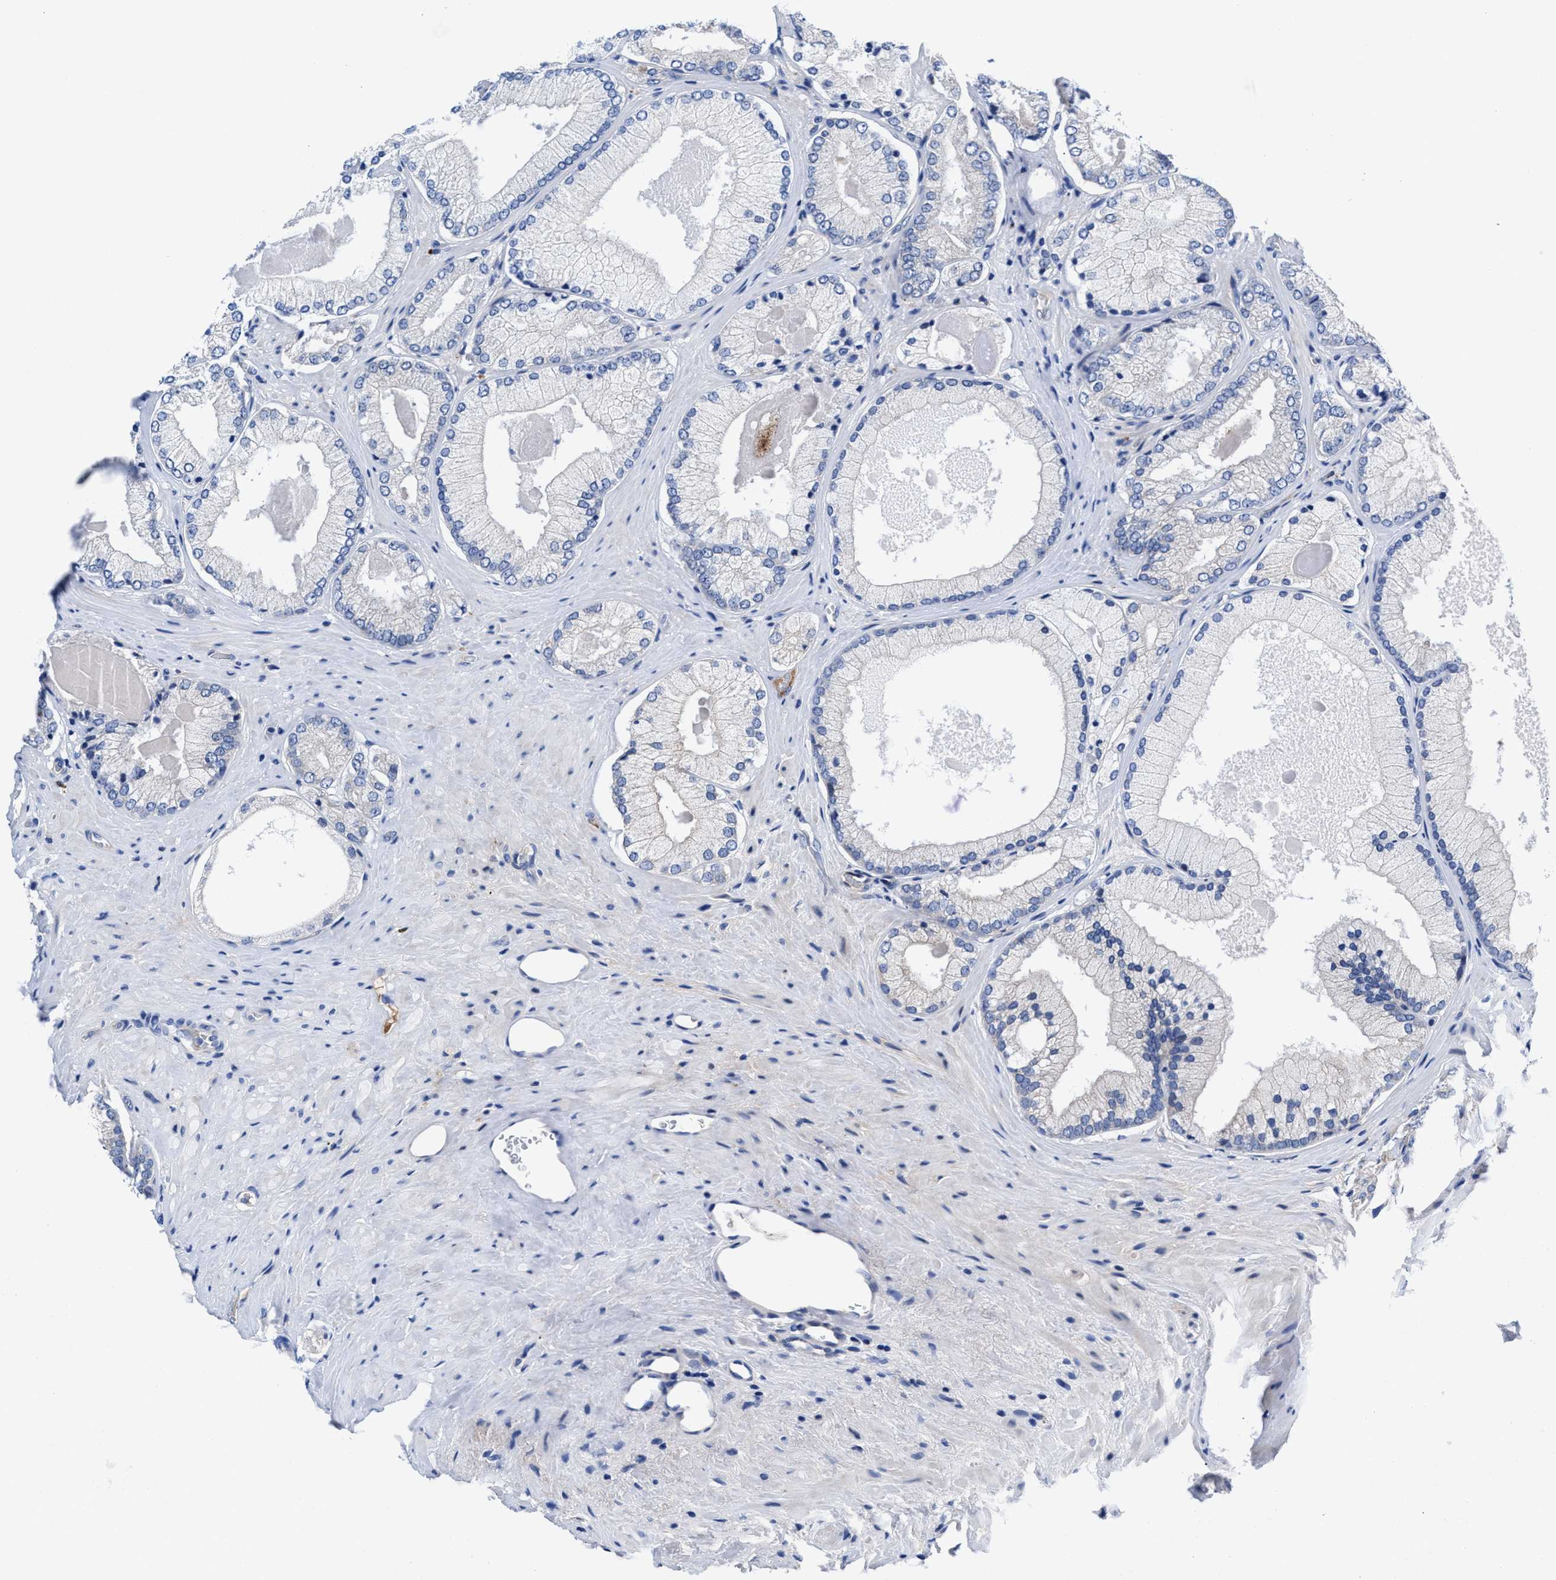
{"staining": {"intensity": "negative", "quantity": "none", "location": "none"}, "tissue": "prostate cancer", "cell_type": "Tumor cells", "image_type": "cancer", "snomed": [{"axis": "morphology", "description": "Adenocarcinoma, Low grade"}, {"axis": "topography", "description": "Prostate"}], "caption": "Image shows no significant protein staining in tumor cells of prostate cancer. (Brightfield microscopy of DAB IHC at high magnification).", "gene": "DHRS13", "patient": {"sex": "male", "age": 65}}